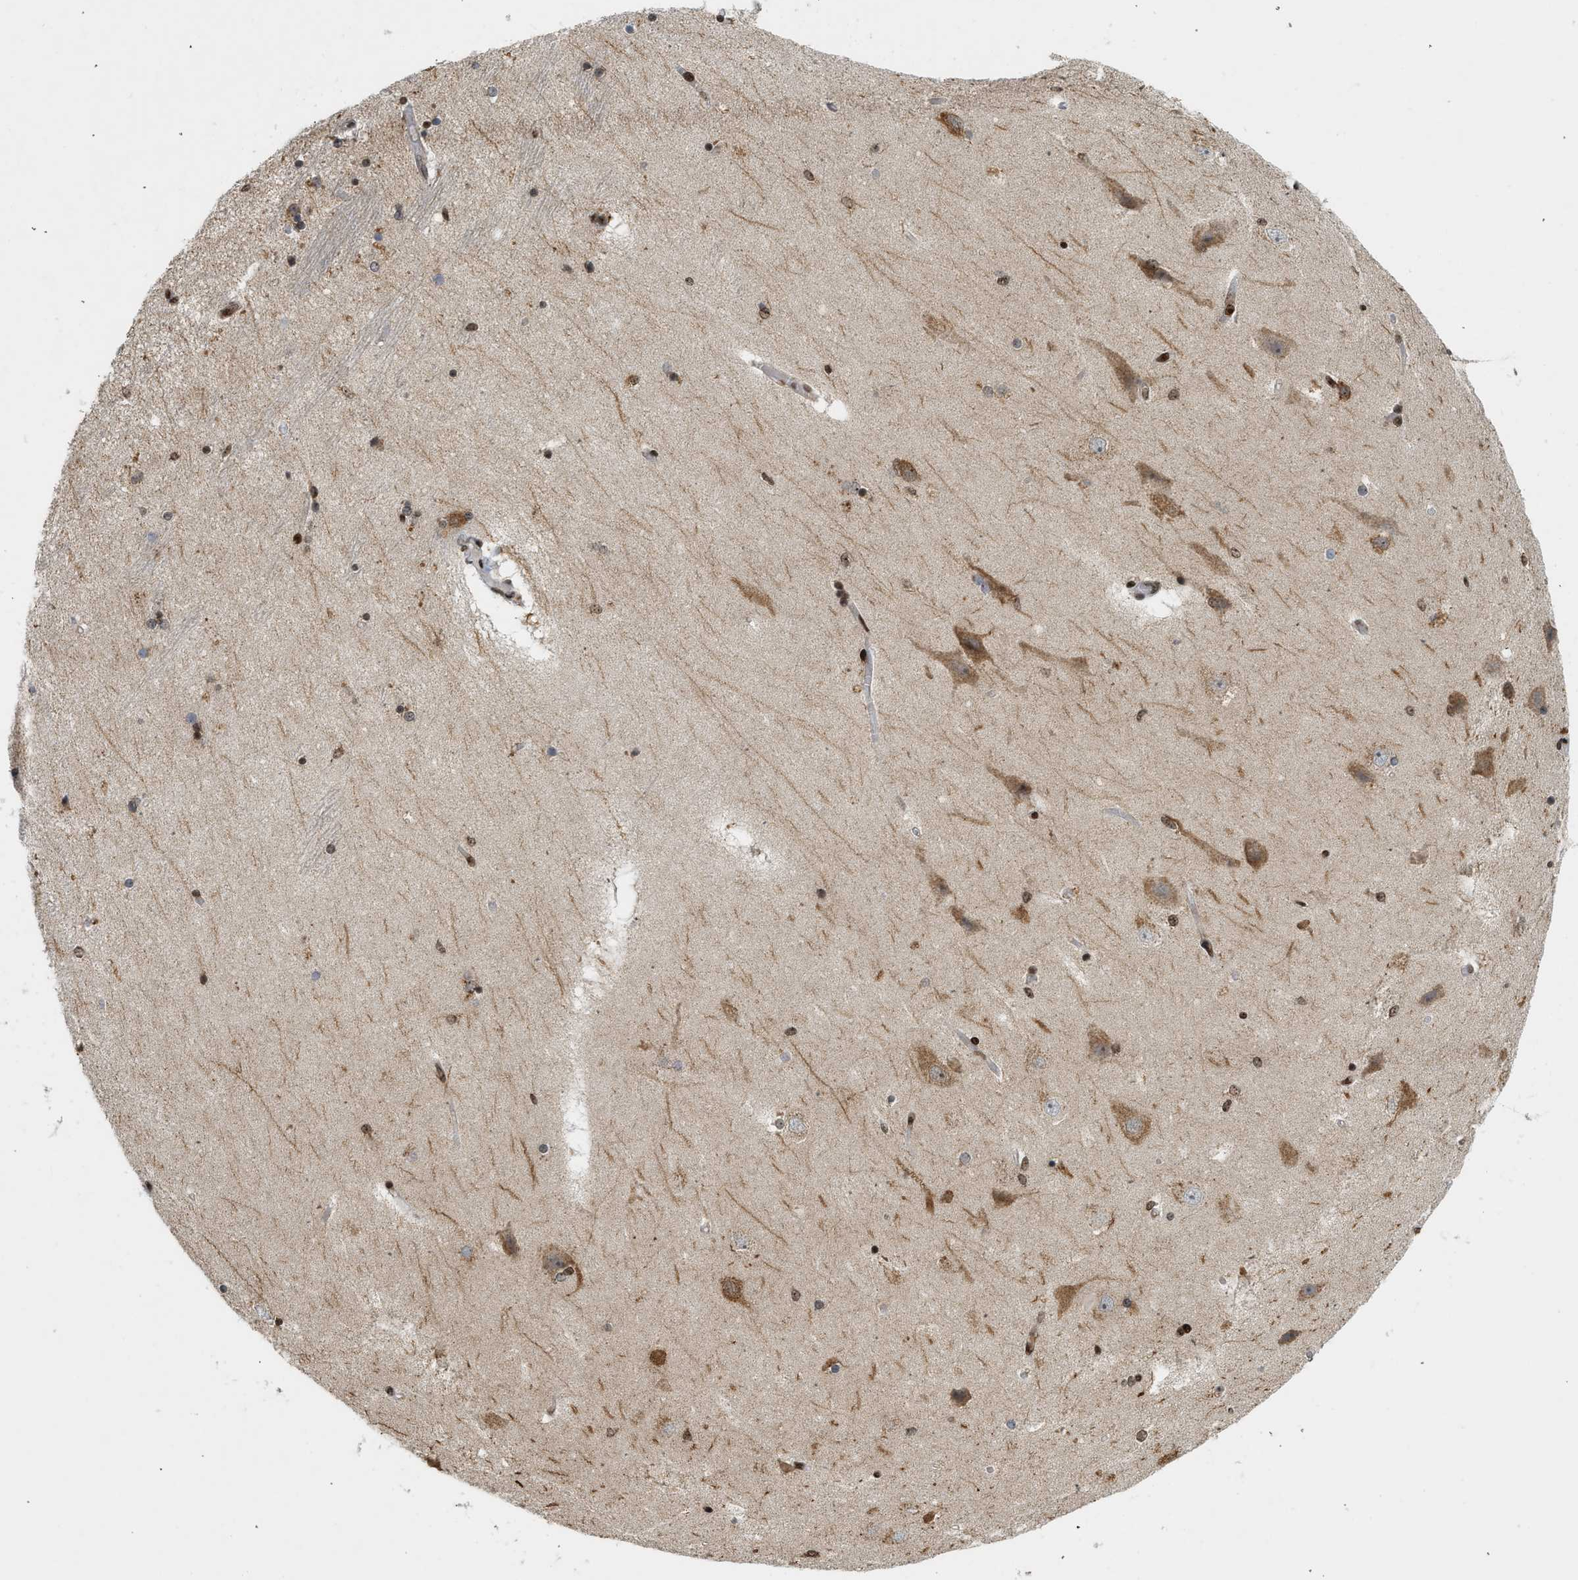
{"staining": {"intensity": "weak", "quantity": "25%-75%", "location": "nuclear"}, "tissue": "hippocampus", "cell_type": "Glial cells", "image_type": "normal", "snomed": [{"axis": "morphology", "description": "Normal tissue, NOS"}, {"axis": "topography", "description": "Hippocampus"}], "caption": "Immunohistochemistry (IHC) (DAB) staining of normal human hippocampus demonstrates weak nuclear protein expression in approximately 25%-75% of glial cells.", "gene": "ZNF22", "patient": {"sex": "female", "age": 54}}